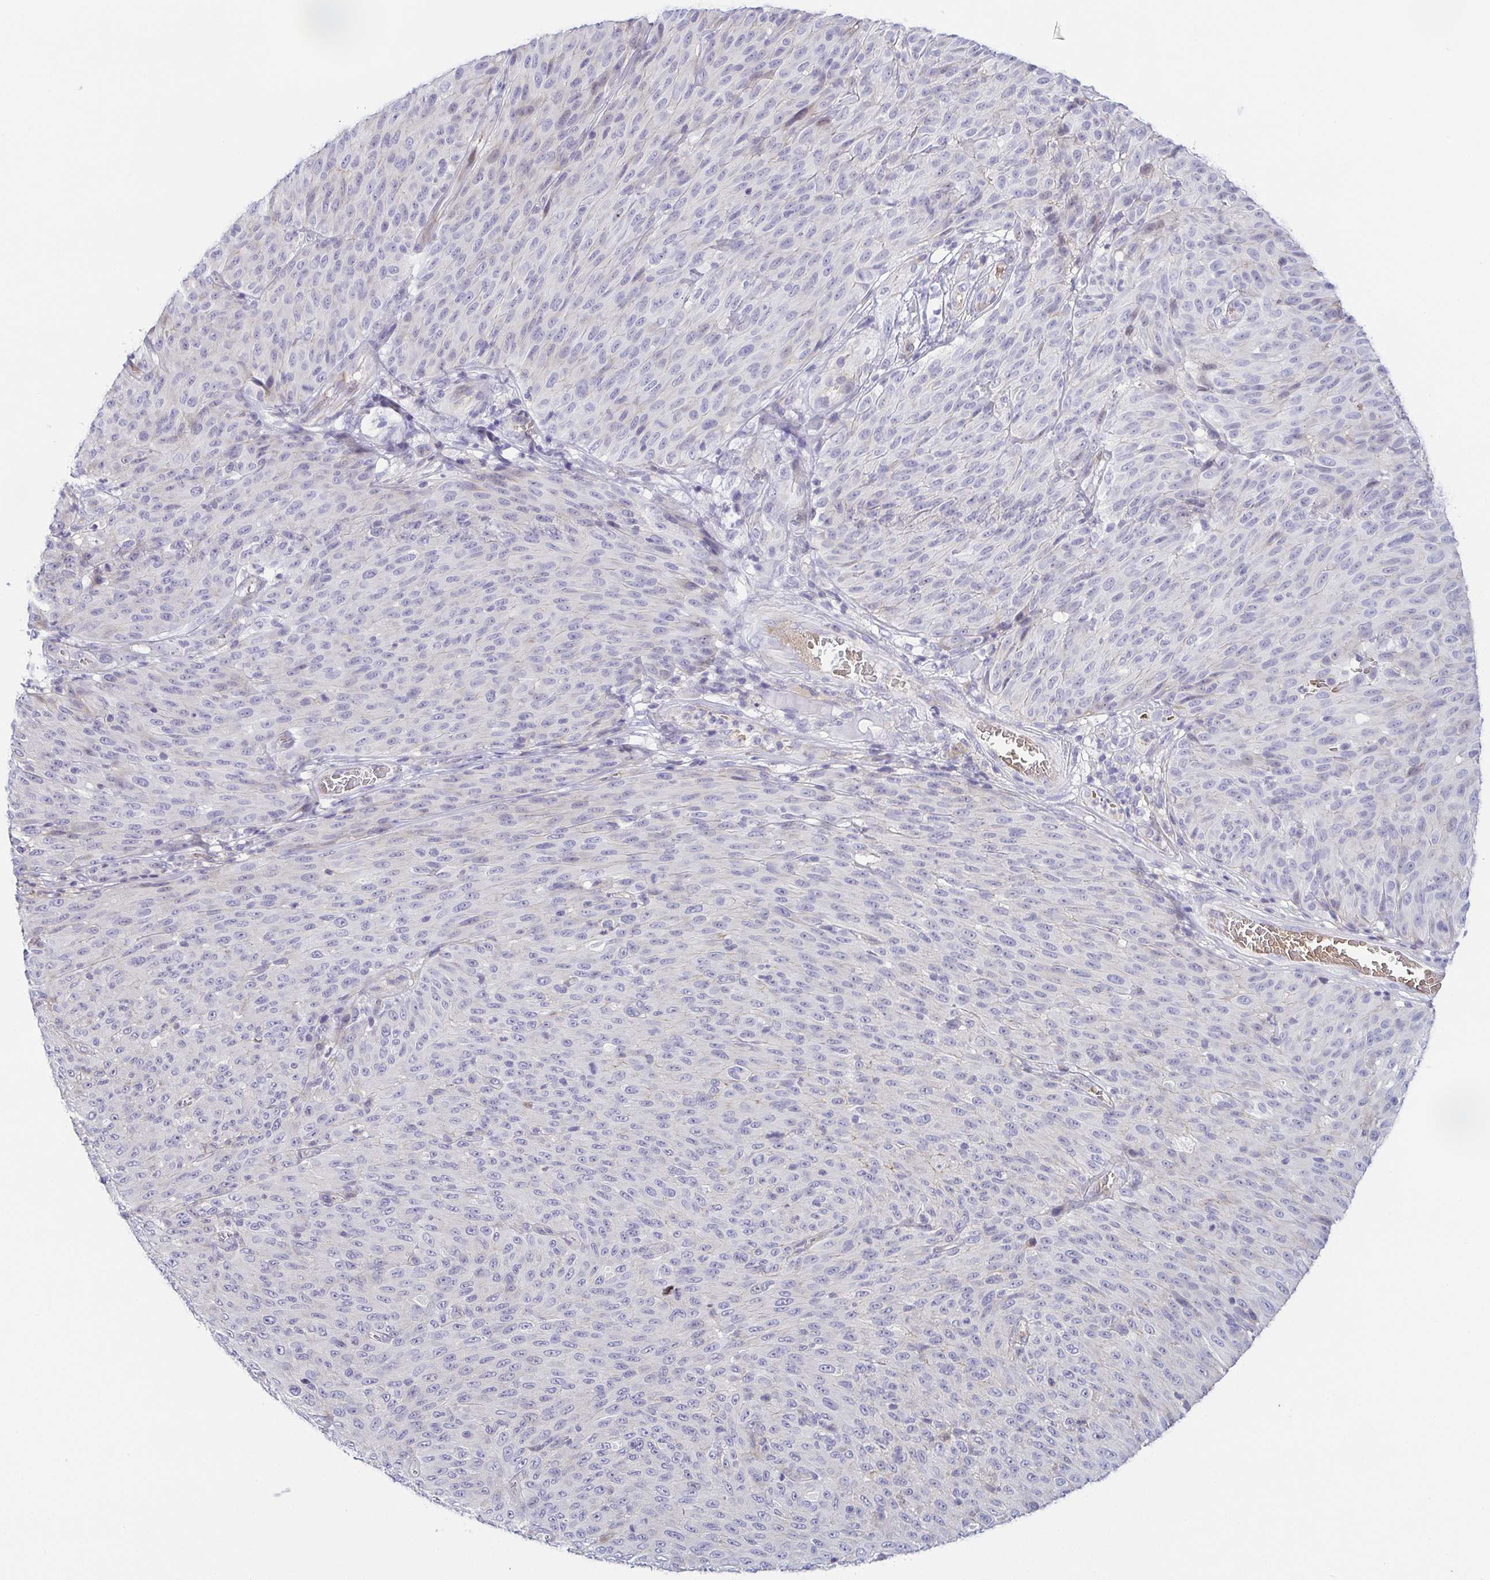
{"staining": {"intensity": "negative", "quantity": "none", "location": "none"}, "tissue": "melanoma", "cell_type": "Tumor cells", "image_type": "cancer", "snomed": [{"axis": "morphology", "description": "Malignant melanoma, NOS"}, {"axis": "topography", "description": "Skin"}], "caption": "The photomicrograph displays no staining of tumor cells in melanoma.", "gene": "FAM162B", "patient": {"sex": "male", "age": 85}}